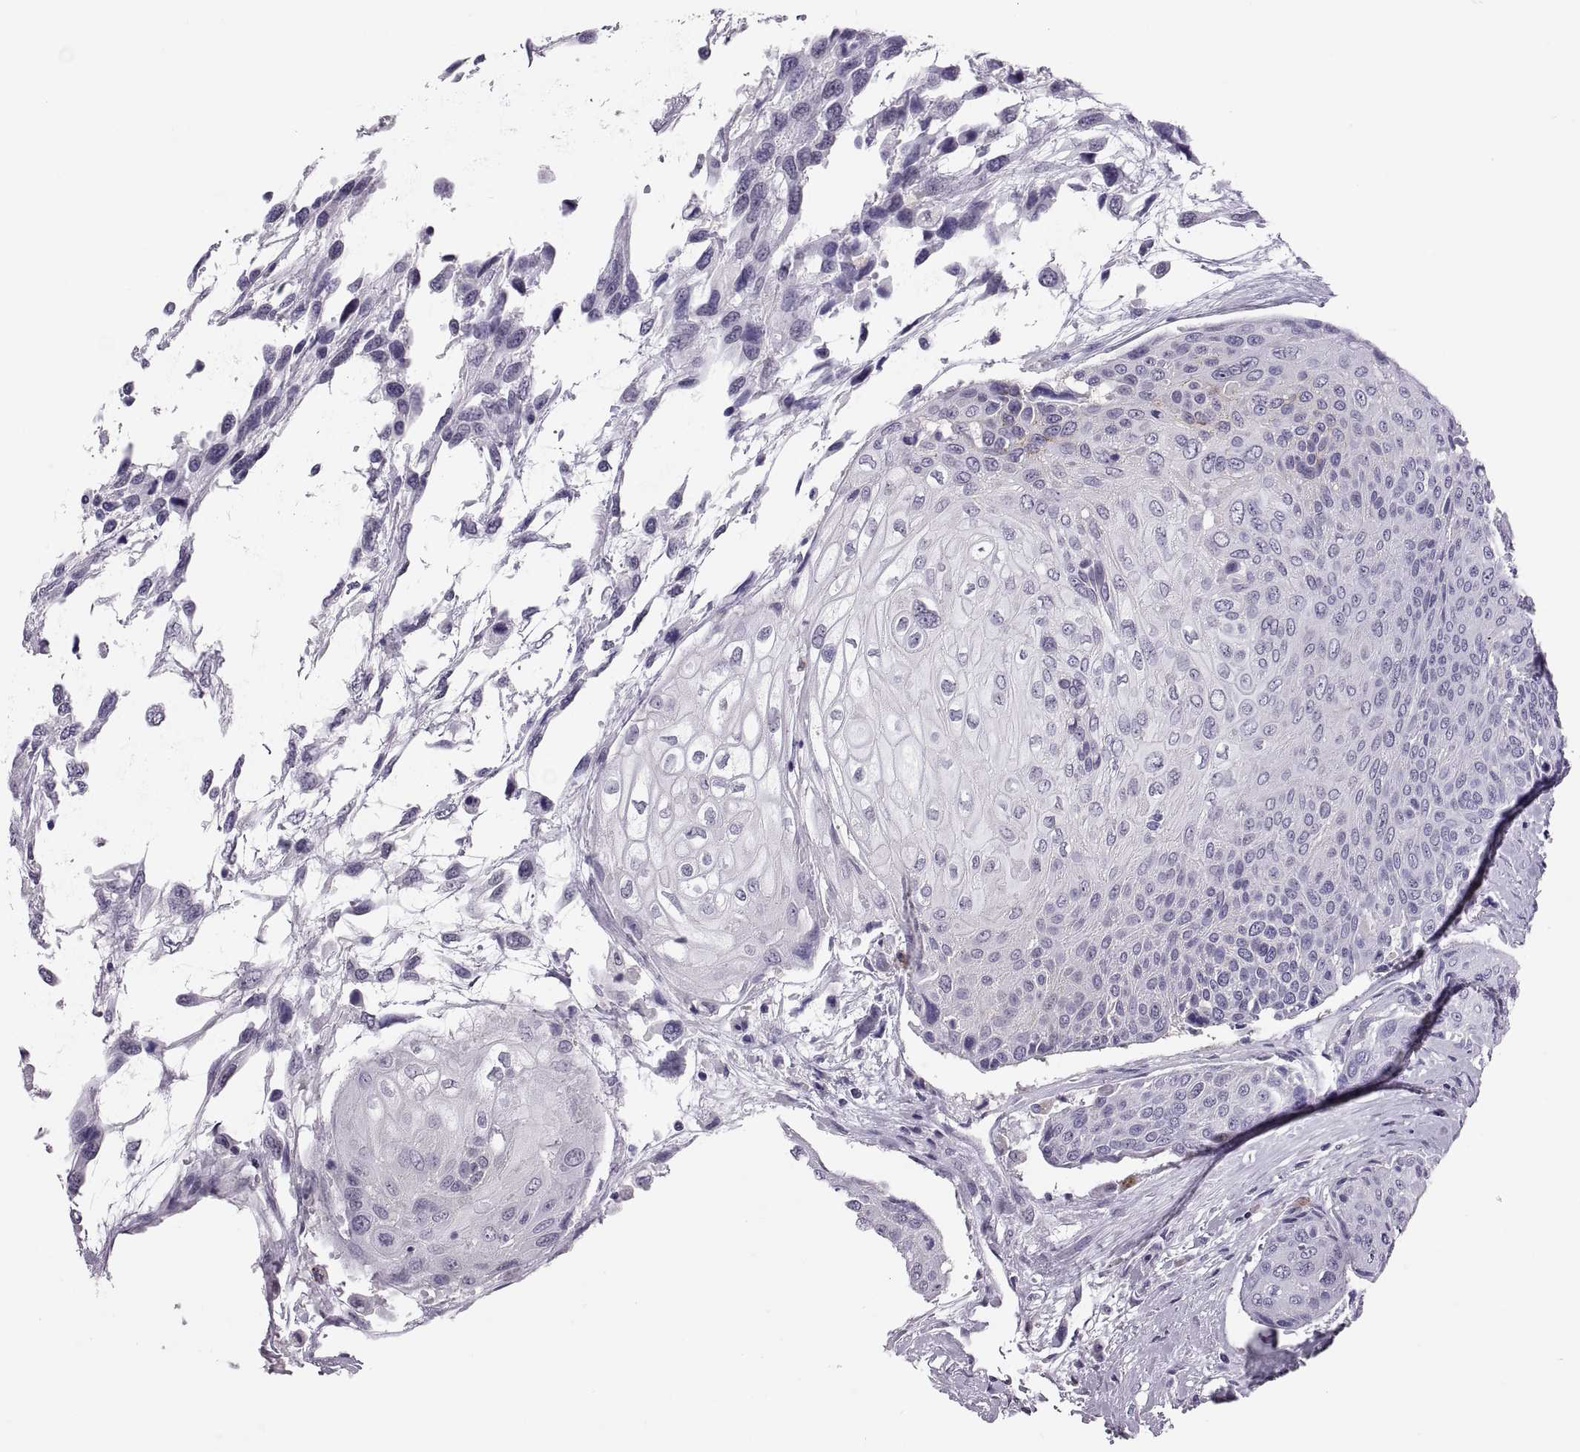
{"staining": {"intensity": "negative", "quantity": "none", "location": "none"}, "tissue": "urothelial cancer", "cell_type": "Tumor cells", "image_type": "cancer", "snomed": [{"axis": "morphology", "description": "Urothelial carcinoma, High grade"}, {"axis": "topography", "description": "Urinary bladder"}], "caption": "A micrograph of human high-grade urothelial carcinoma is negative for staining in tumor cells. (DAB immunohistochemistry with hematoxylin counter stain).", "gene": "QRICH2", "patient": {"sex": "female", "age": 70}}